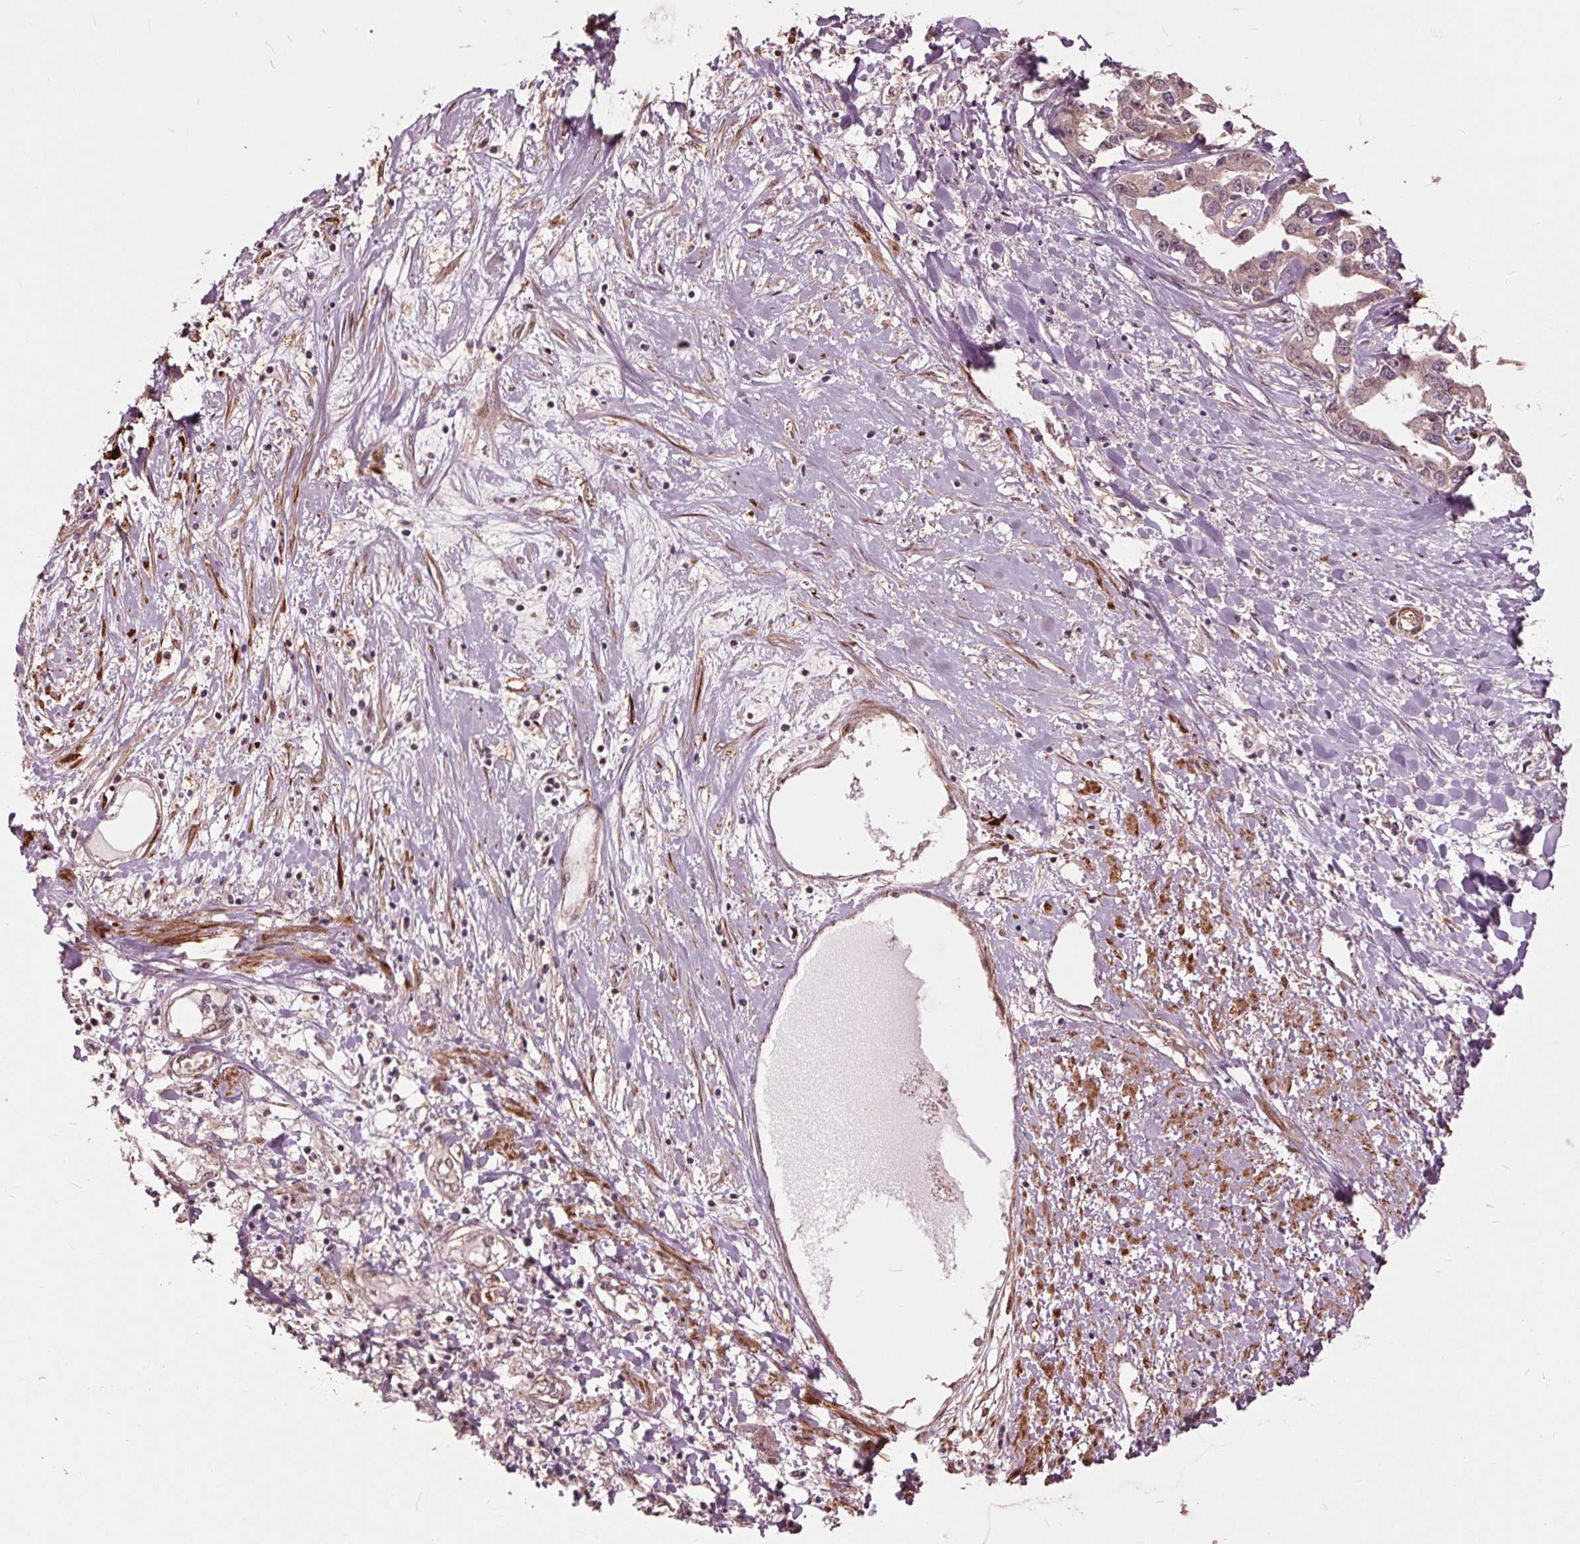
{"staining": {"intensity": "weak", "quantity": "<25%", "location": "cytoplasmic/membranous"}, "tissue": "liver cancer", "cell_type": "Tumor cells", "image_type": "cancer", "snomed": [{"axis": "morphology", "description": "Cholangiocarcinoma"}, {"axis": "topography", "description": "Liver"}], "caption": "The image shows no significant expression in tumor cells of liver cholangiocarcinoma.", "gene": "CEP95", "patient": {"sex": "male", "age": 59}}